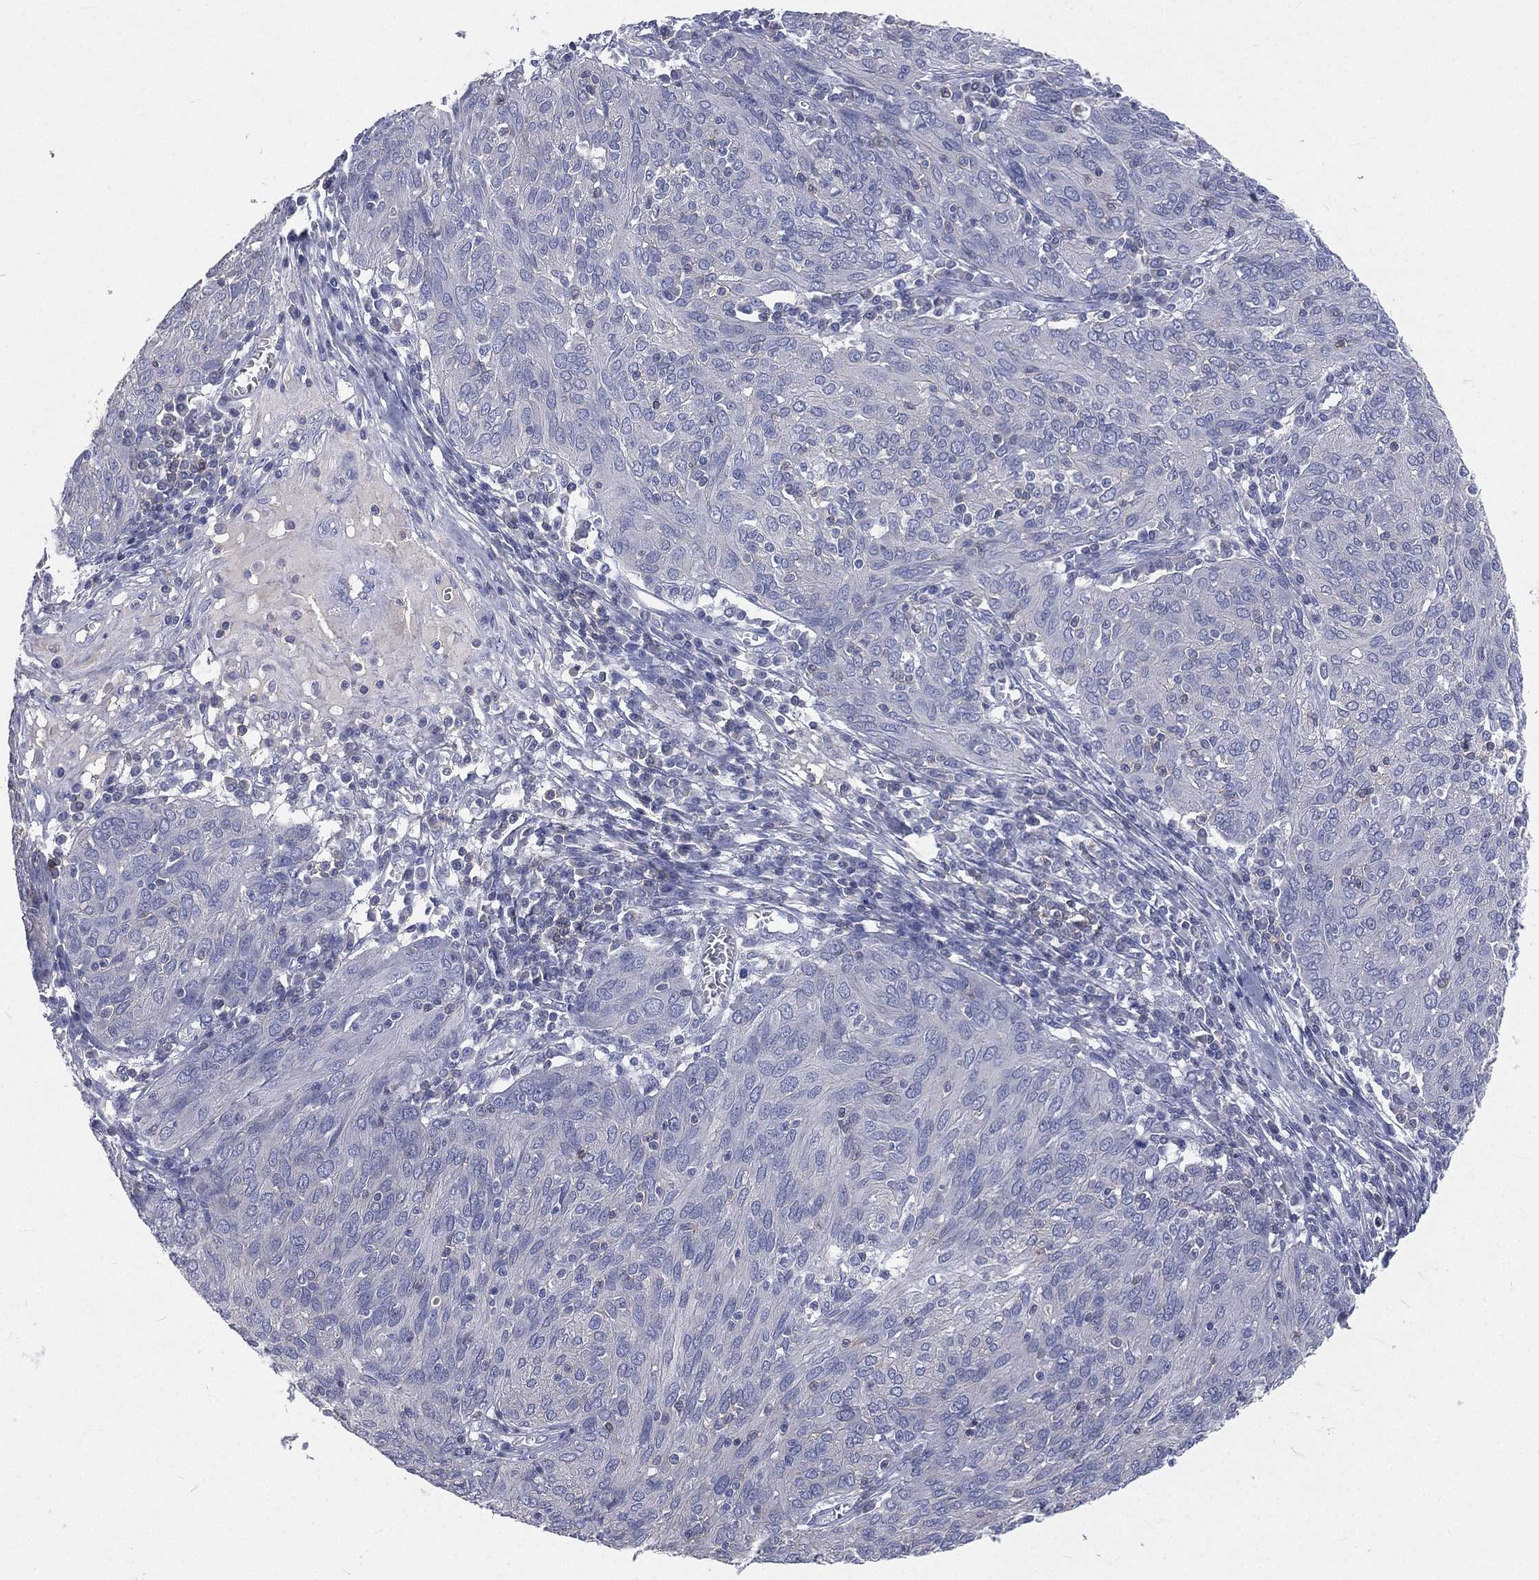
{"staining": {"intensity": "negative", "quantity": "none", "location": "none"}, "tissue": "ovarian cancer", "cell_type": "Tumor cells", "image_type": "cancer", "snomed": [{"axis": "morphology", "description": "Carcinoma, endometroid"}, {"axis": "topography", "description": "Ovary"}], "caption": "Immunohistochemistry histopathology image of human ovarian cancer (endometroid carcinoma) stained for a protein (brown), which shows no expression in tumor cells.", "gene": "CD3D", "patient": {"sex": "female", "age": 50}}